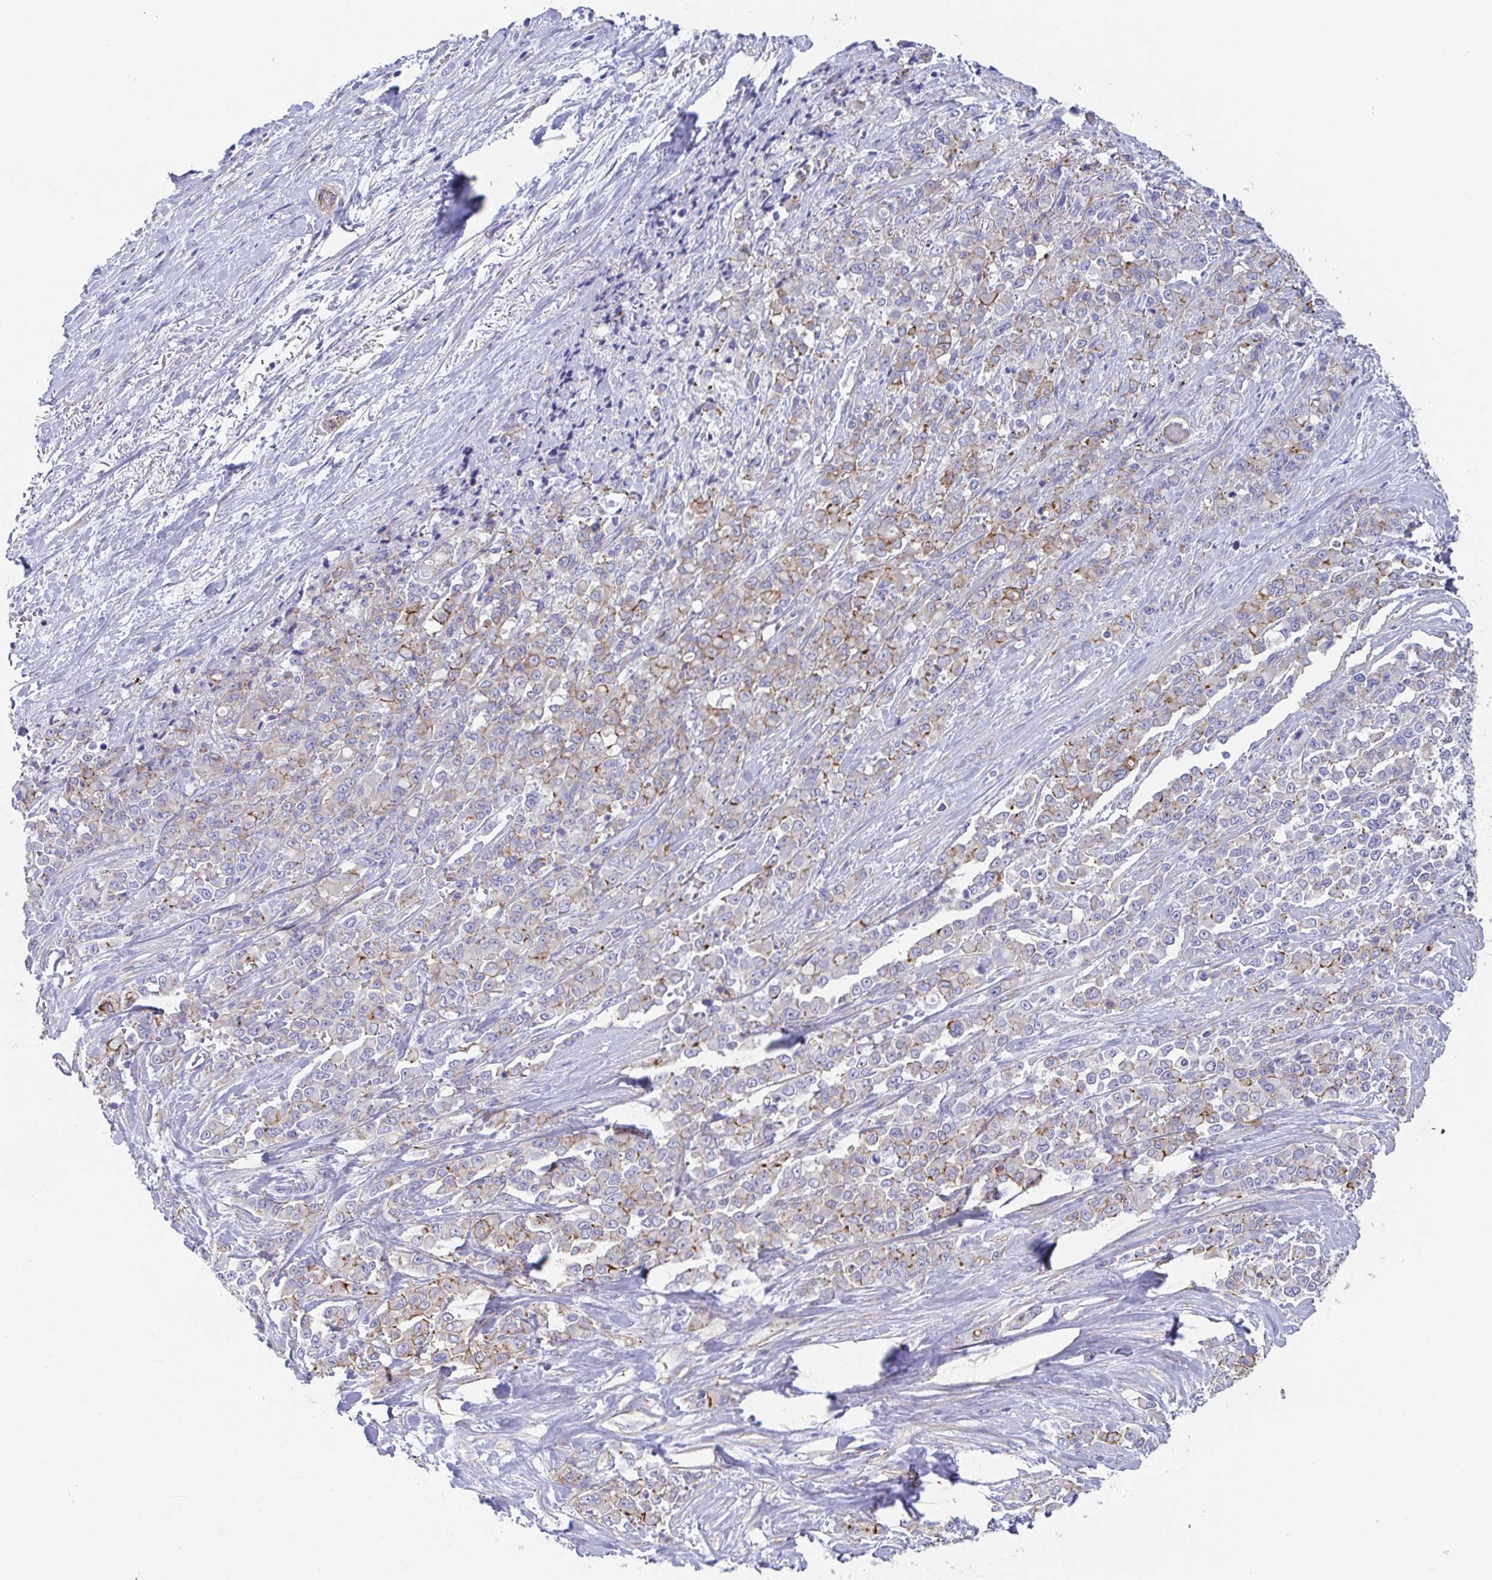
{"staining": {"intensity": "negative", "quantity": "none", "location": "none"}, "tissue": "stomach cancer", "cell_type": "Tumor cells", "image_type": "cancer", "snomed": [{"axis": "morphology", "description": "Adenocarcinoma, NOS"}, {"axis": "topography", "description": "Stomach"}], "caption": "Stomach adenocarcinoma was stained to show a protein in brown. There is no significant staining in tumor cells.", "gene": "TRAM2", "patient": {"sex": "female", "age": 76}}